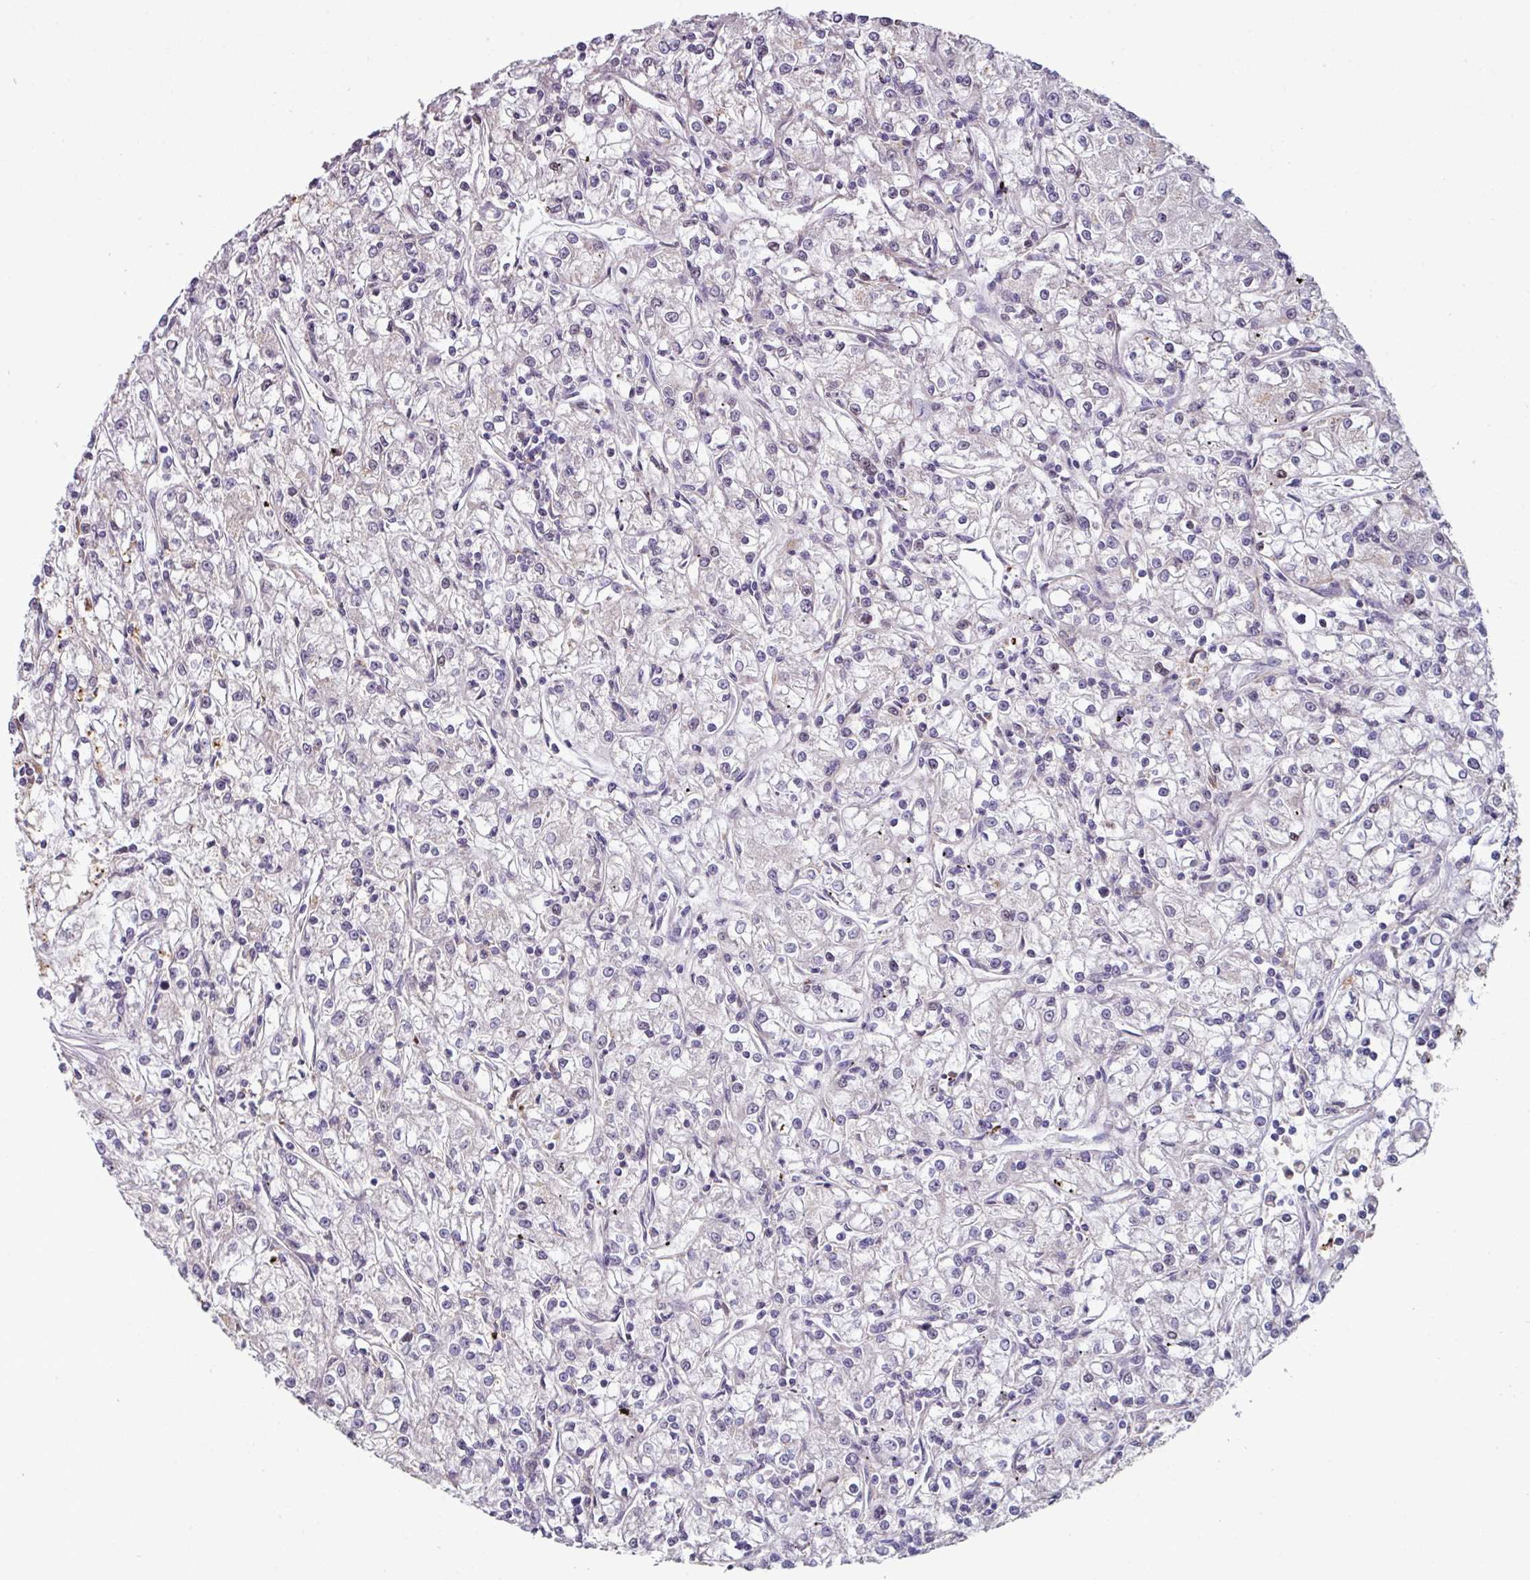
{"staining": {"intensity": "negative", "quantity": "none", "location": "none"}, "tissue": "renal cancer", "cell_type": "Tumor cells", "image_type": "cancer", "snomed": [{"axis": "morphology", "description": "Adenocarcinoma, NOS"}, {"axis": "topography", "description": "Kidney"}], "caption": "IHC image of adenocarcinoma (renal) stained for a protein (brown), which reveals no expression in tumor cells.", "gene": "SWSAP1", "patient": {"sex": "female", "age": 59}}